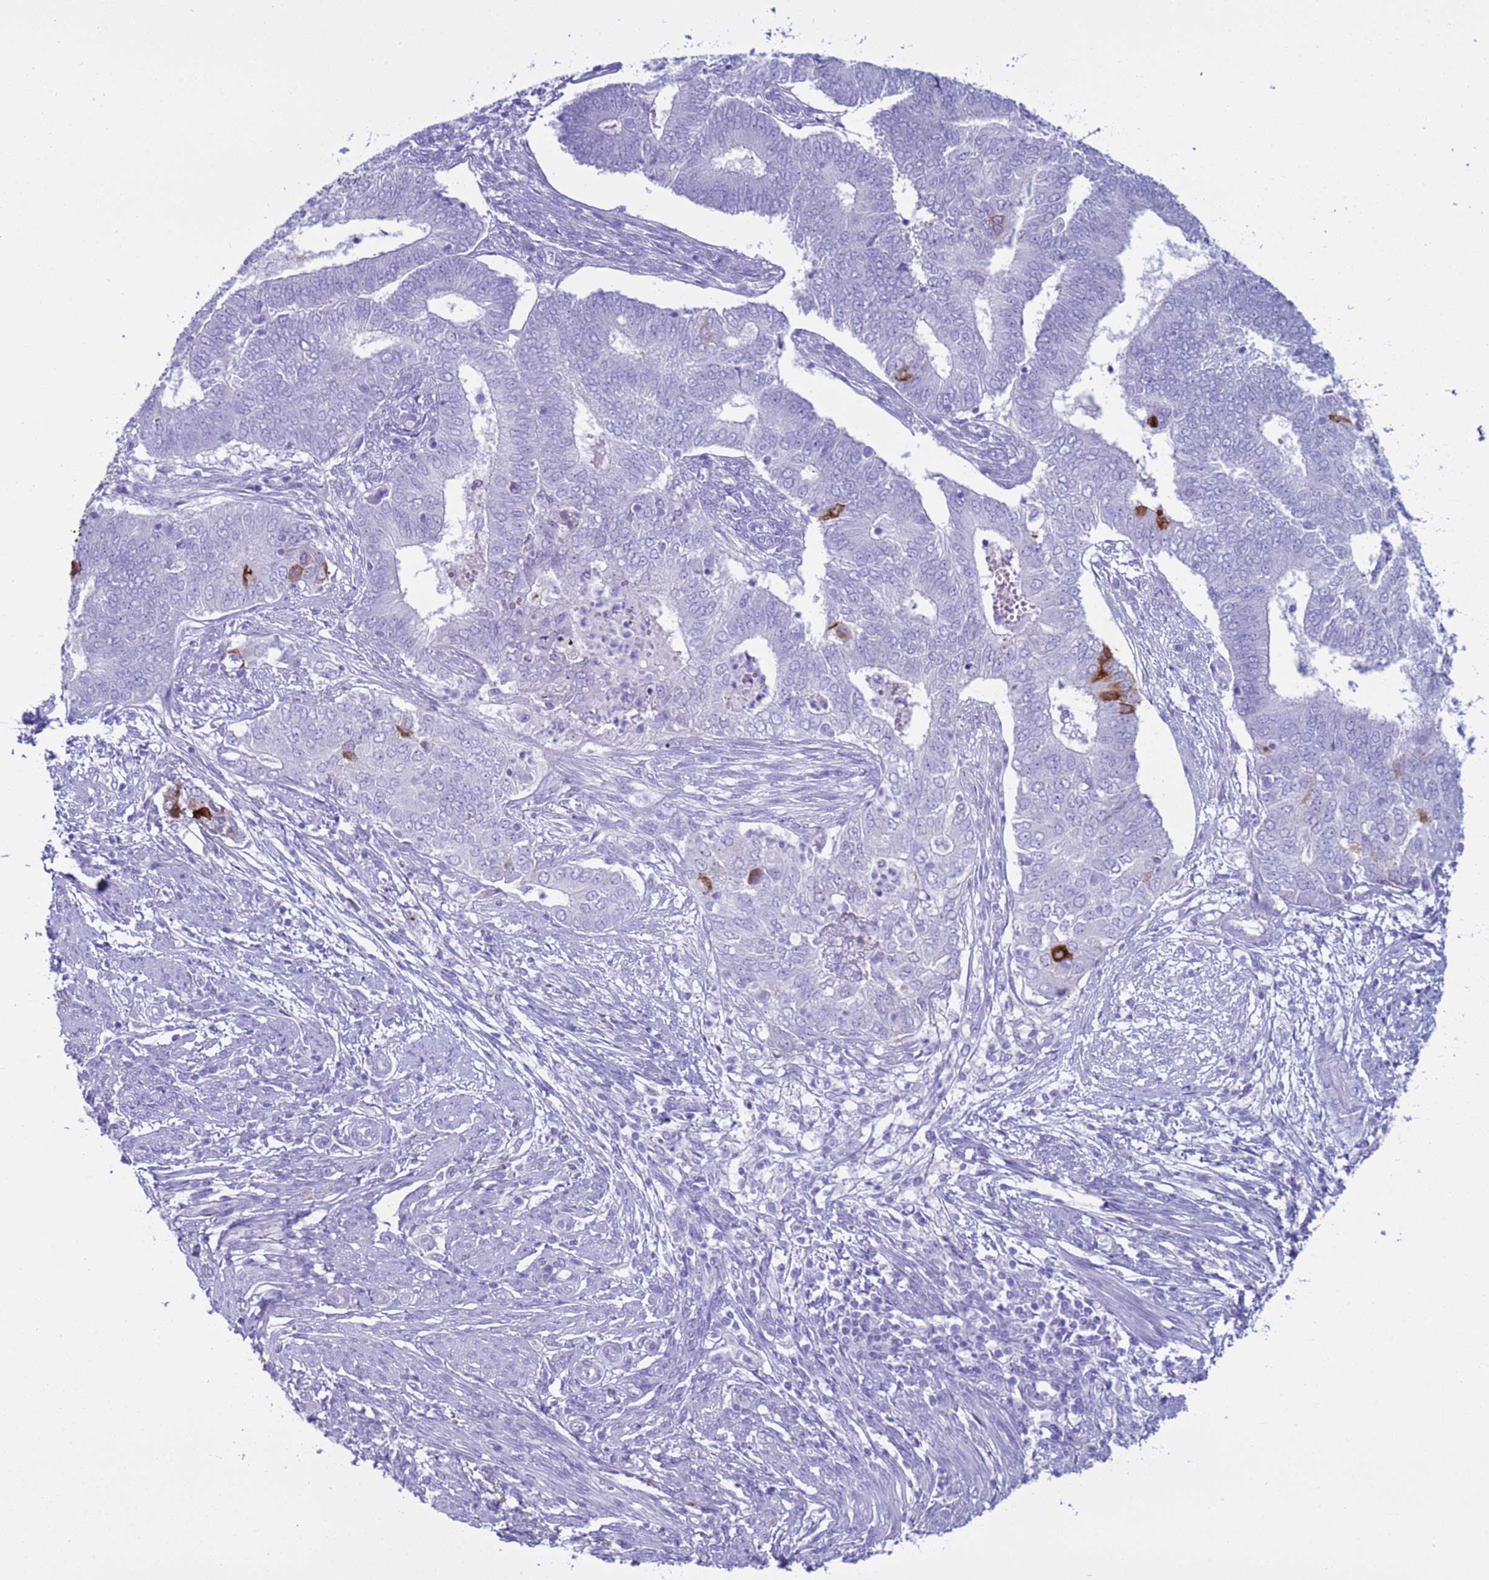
{"staining": {"intensity": "strong", "quantity": "<25%", "location": "cytoplasmic/membranous"}, "tissue": "endometrial cancer", "cell_type": "Tumor cells", "image_type": "cancer", "snomed": [{"axis": "morphology", "description": "Adenocarcinoma, NOS"}, {"axis": "topography", "description": "Endometrium"}], "caption": "Adenocarcinoma (endometrial) stained with immunohistochemistry (IHC) reveals strong cytoplasmic/membranous staining in about <25% of tumor cells.", "gene": "CST4", "patient": {"sex": "female", "age": 62}}